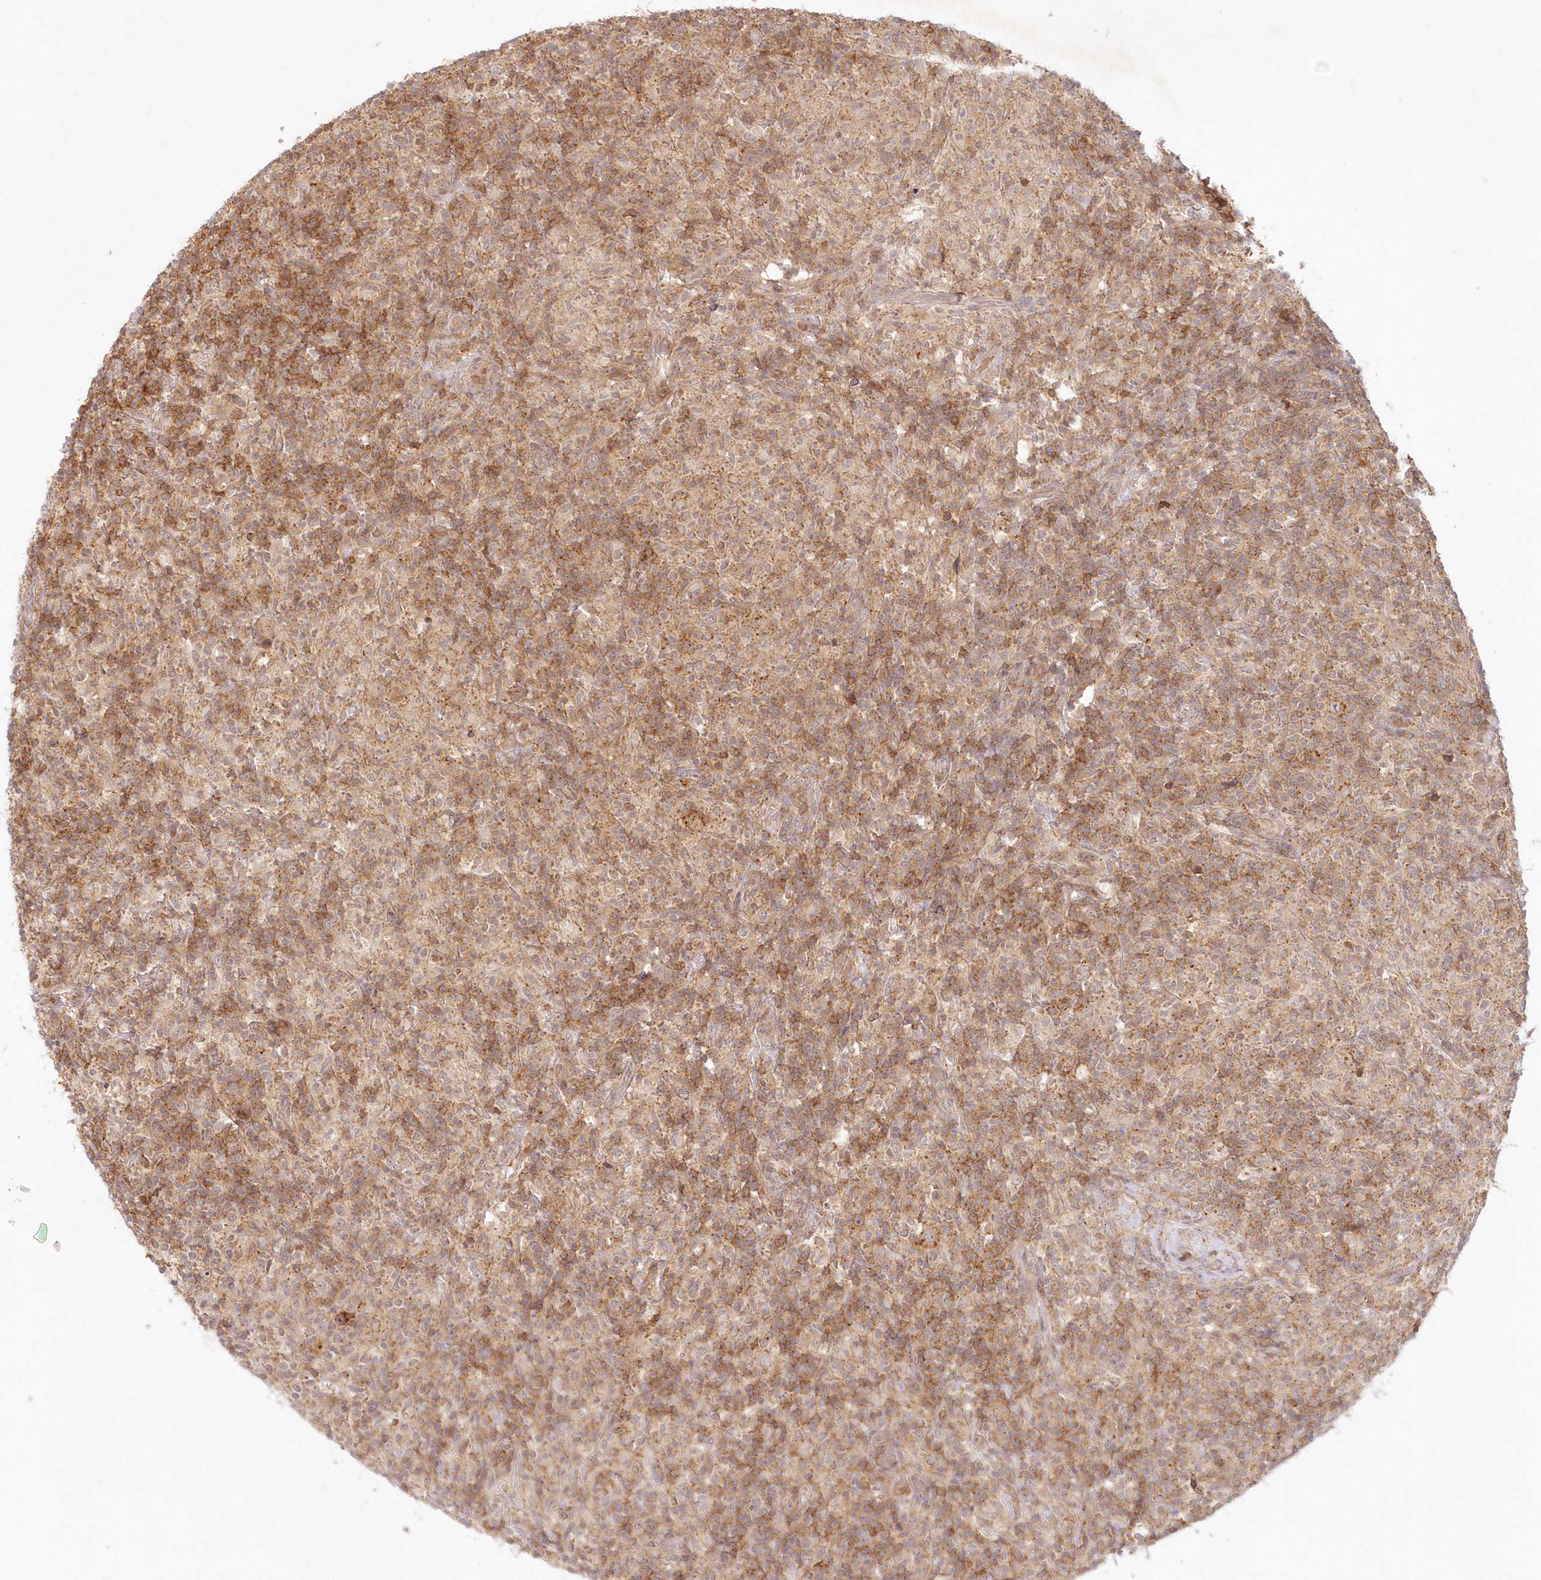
{"staining": {"intensity": "weak", "quantity": "25%-75%", "location": "cytoplasmic/membranous"}, "tissue": "lymphoma", "cell_type": "Tumor cells", "image_type": "cancer", "snomed": [{"axis": "morphology", "description": "Hodgkin's disease, NOS"}, {"axis": "topography", "description": "Lymph node"}], "caption": "The micrograph demonstrates immunohistochemical staining of lymphoma. There is weak cytoplasmic/membranous expression is seen in approximately 25%-75% of tumor cells.", "gene": "TOGARAM2", "patient": {"sex": "male", "age": 70}}